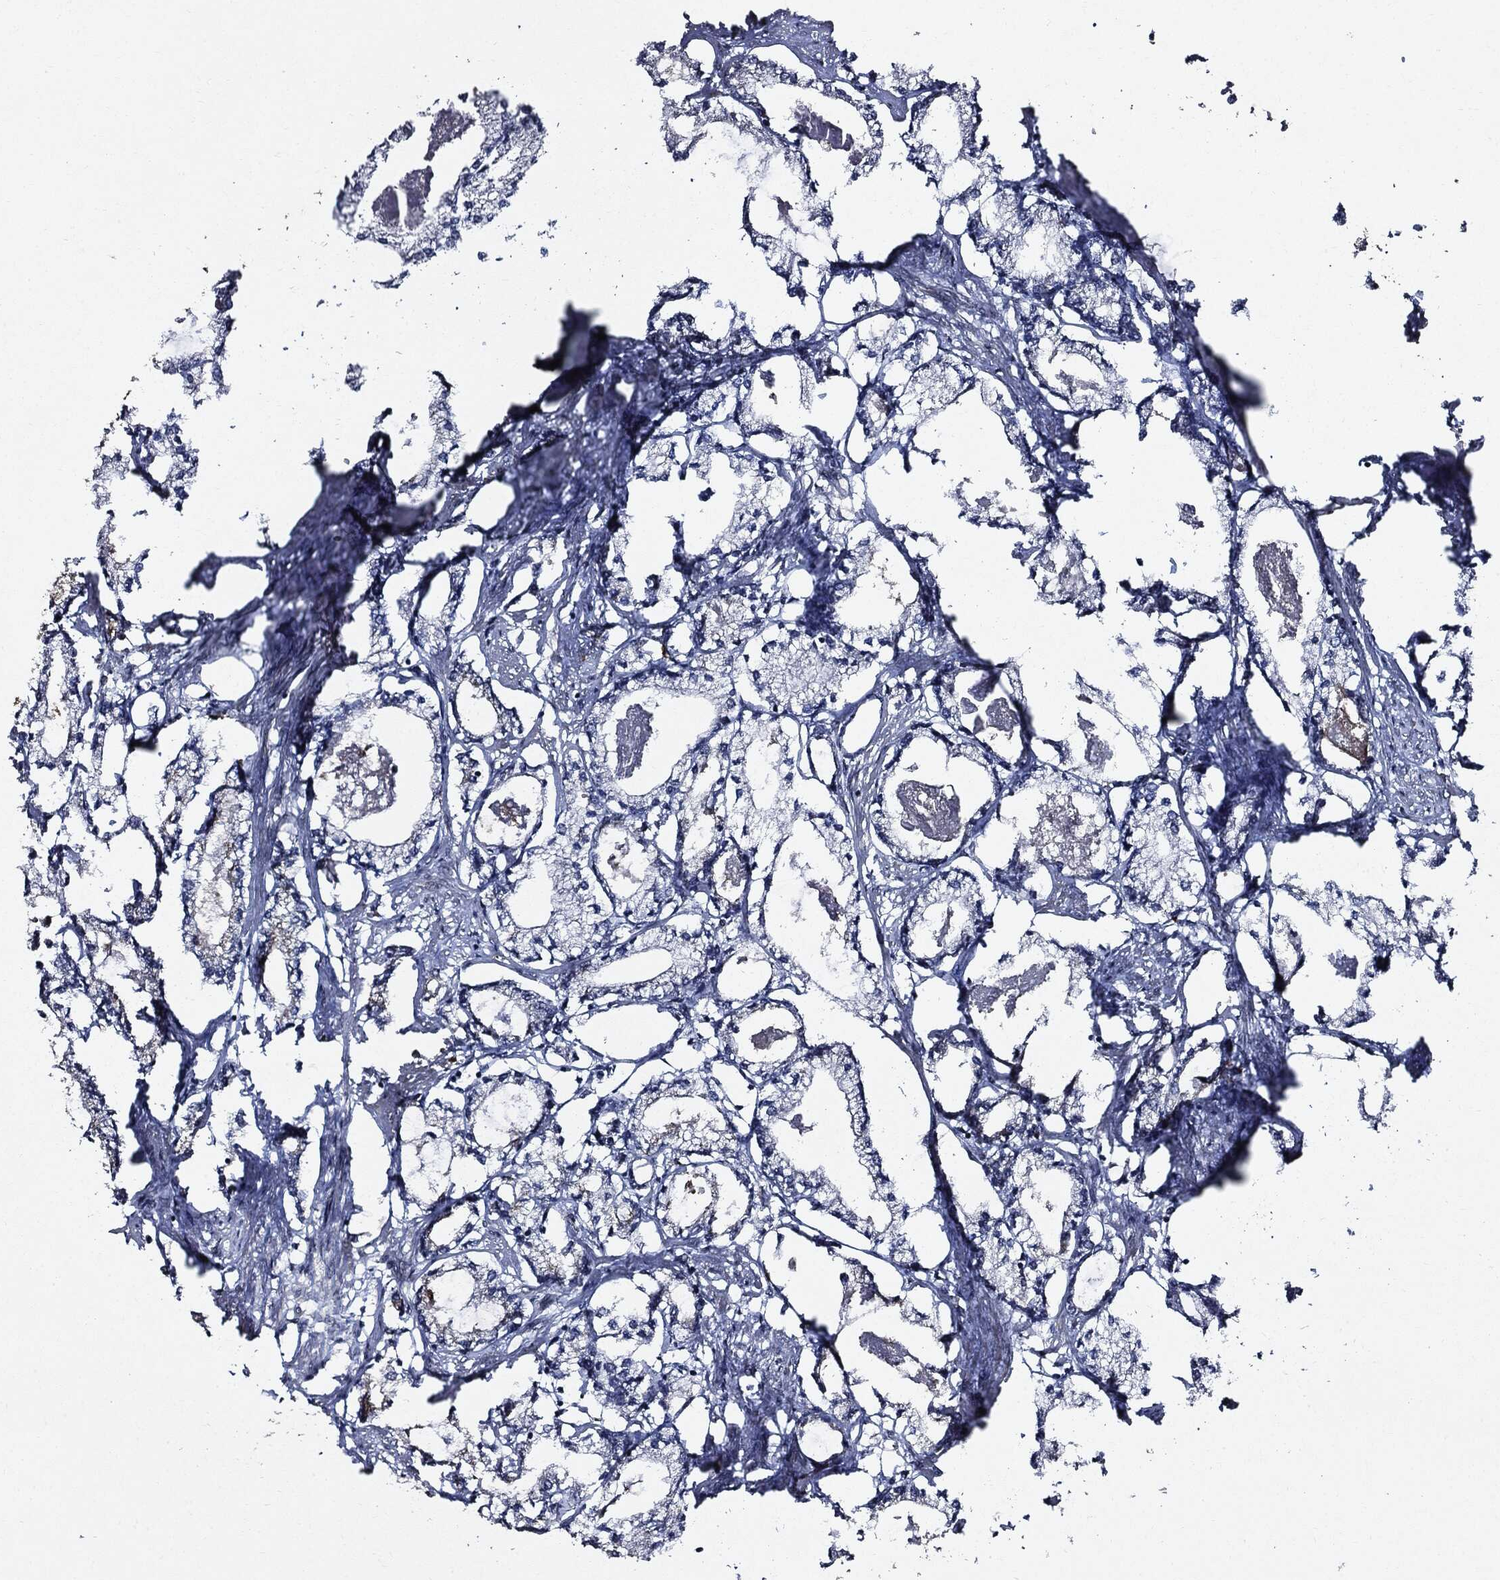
{"staining": {"intensity": "negative", "quantity": "none", "location": "none"}, "tissue": "prostate cancer", "cell_type": "Tumor cells", "image_type": "cancer", "snomed": [{"axis": "morphology", "description": "Adenocarcinoma, NOS"}, {"axis": "topography", "description": "Prostate"}], "caption": "Immunohistochemical staining of adenocarcinoma (prostate) demonstrates no significant expression in tumor cells.", "gene": "SUGT1", "patient": {"sex": "male", "age": 56}}